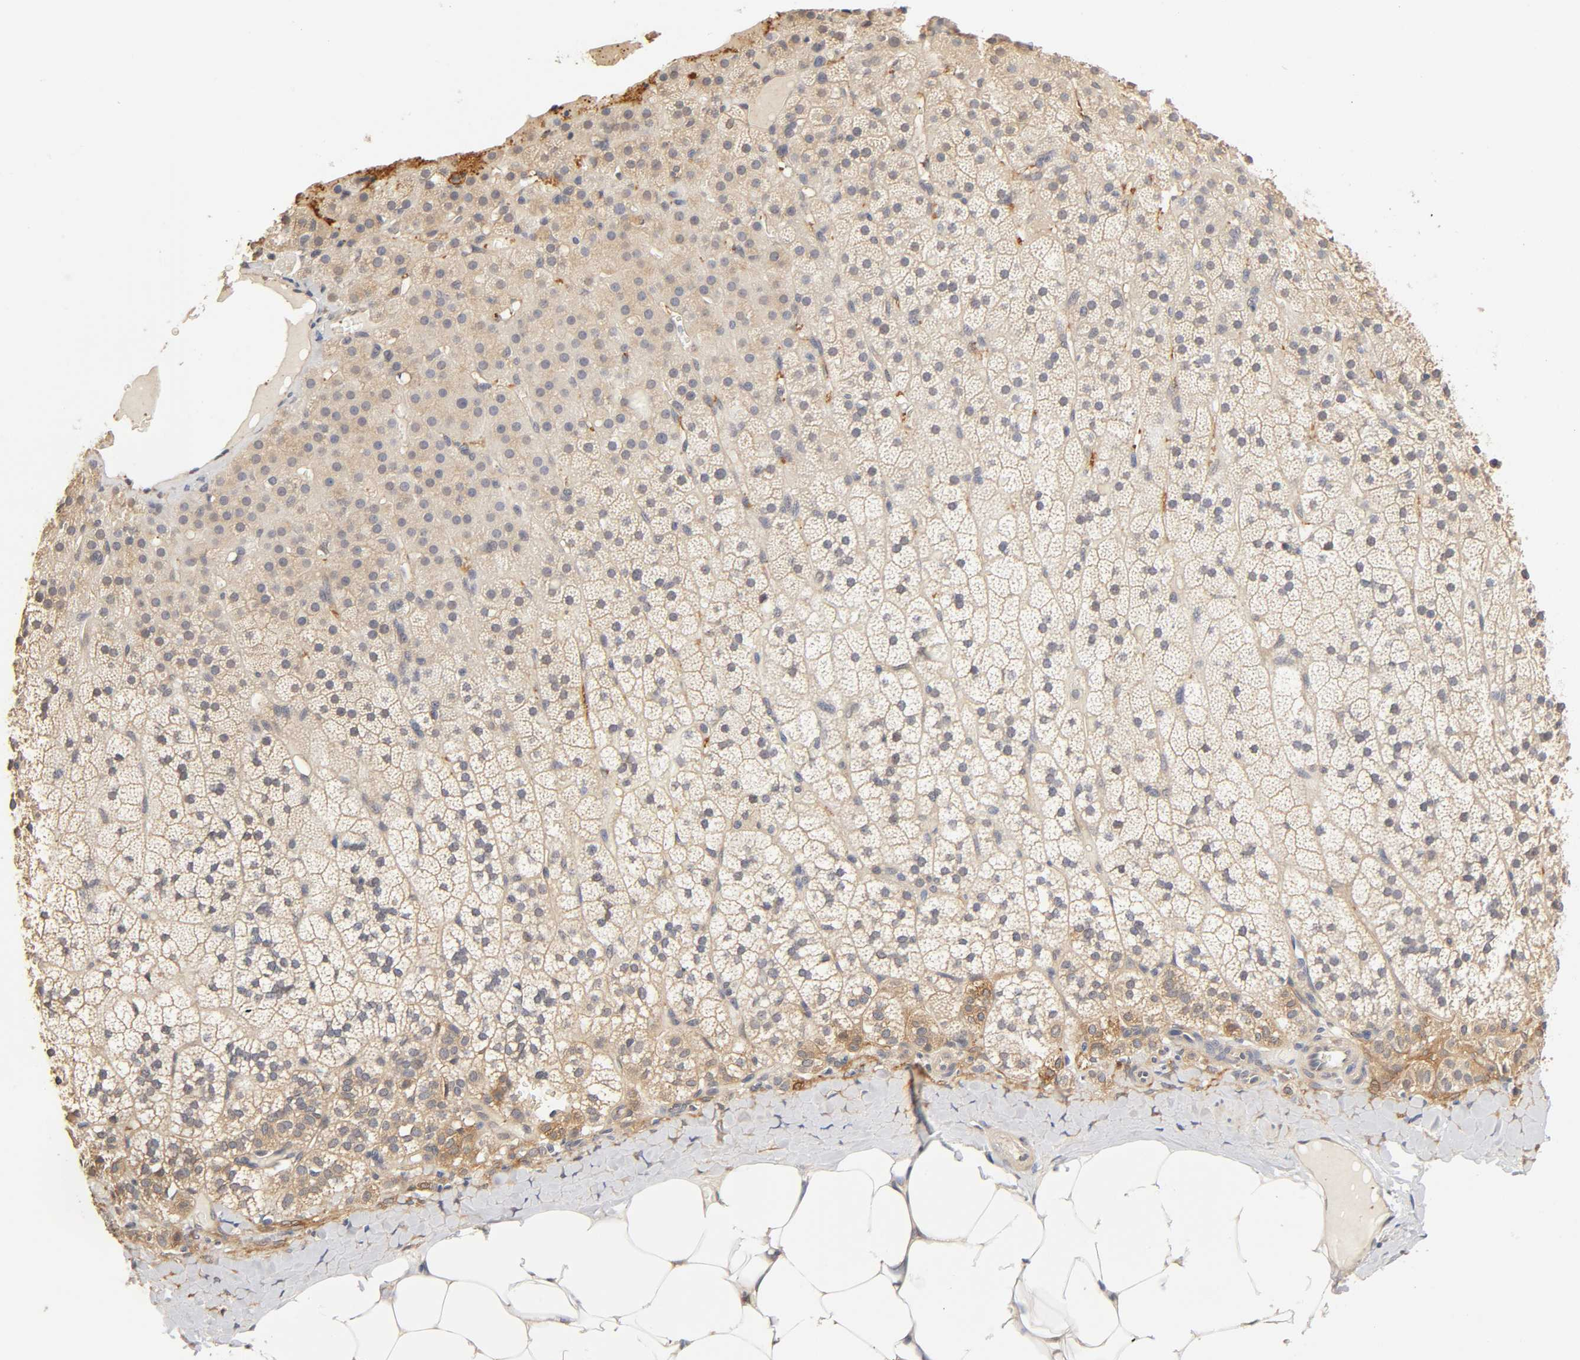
{"staining": {"intensity": "weak", "quantity": ">75%", "location": "cytoplasmic/membranous"}, "tissue": "adrenal gland", "cell_type": "Glandular cells", "image_type": "normal", "snomed": [{"axis": "morphology", "description": "Normal tissue, NOS"}, {"axis": "topography", "description": "Adrenal gland"}], "caption": "Protein staining of benign adrenal gland displays weak cytoplasmic/membranous positivity in approximately >75% of glandular cells. The protein is shown in brown color, while the nuclei are stained blue.", "gene": "PDE5A", "patient": {"sex": "male", "age": 35}}